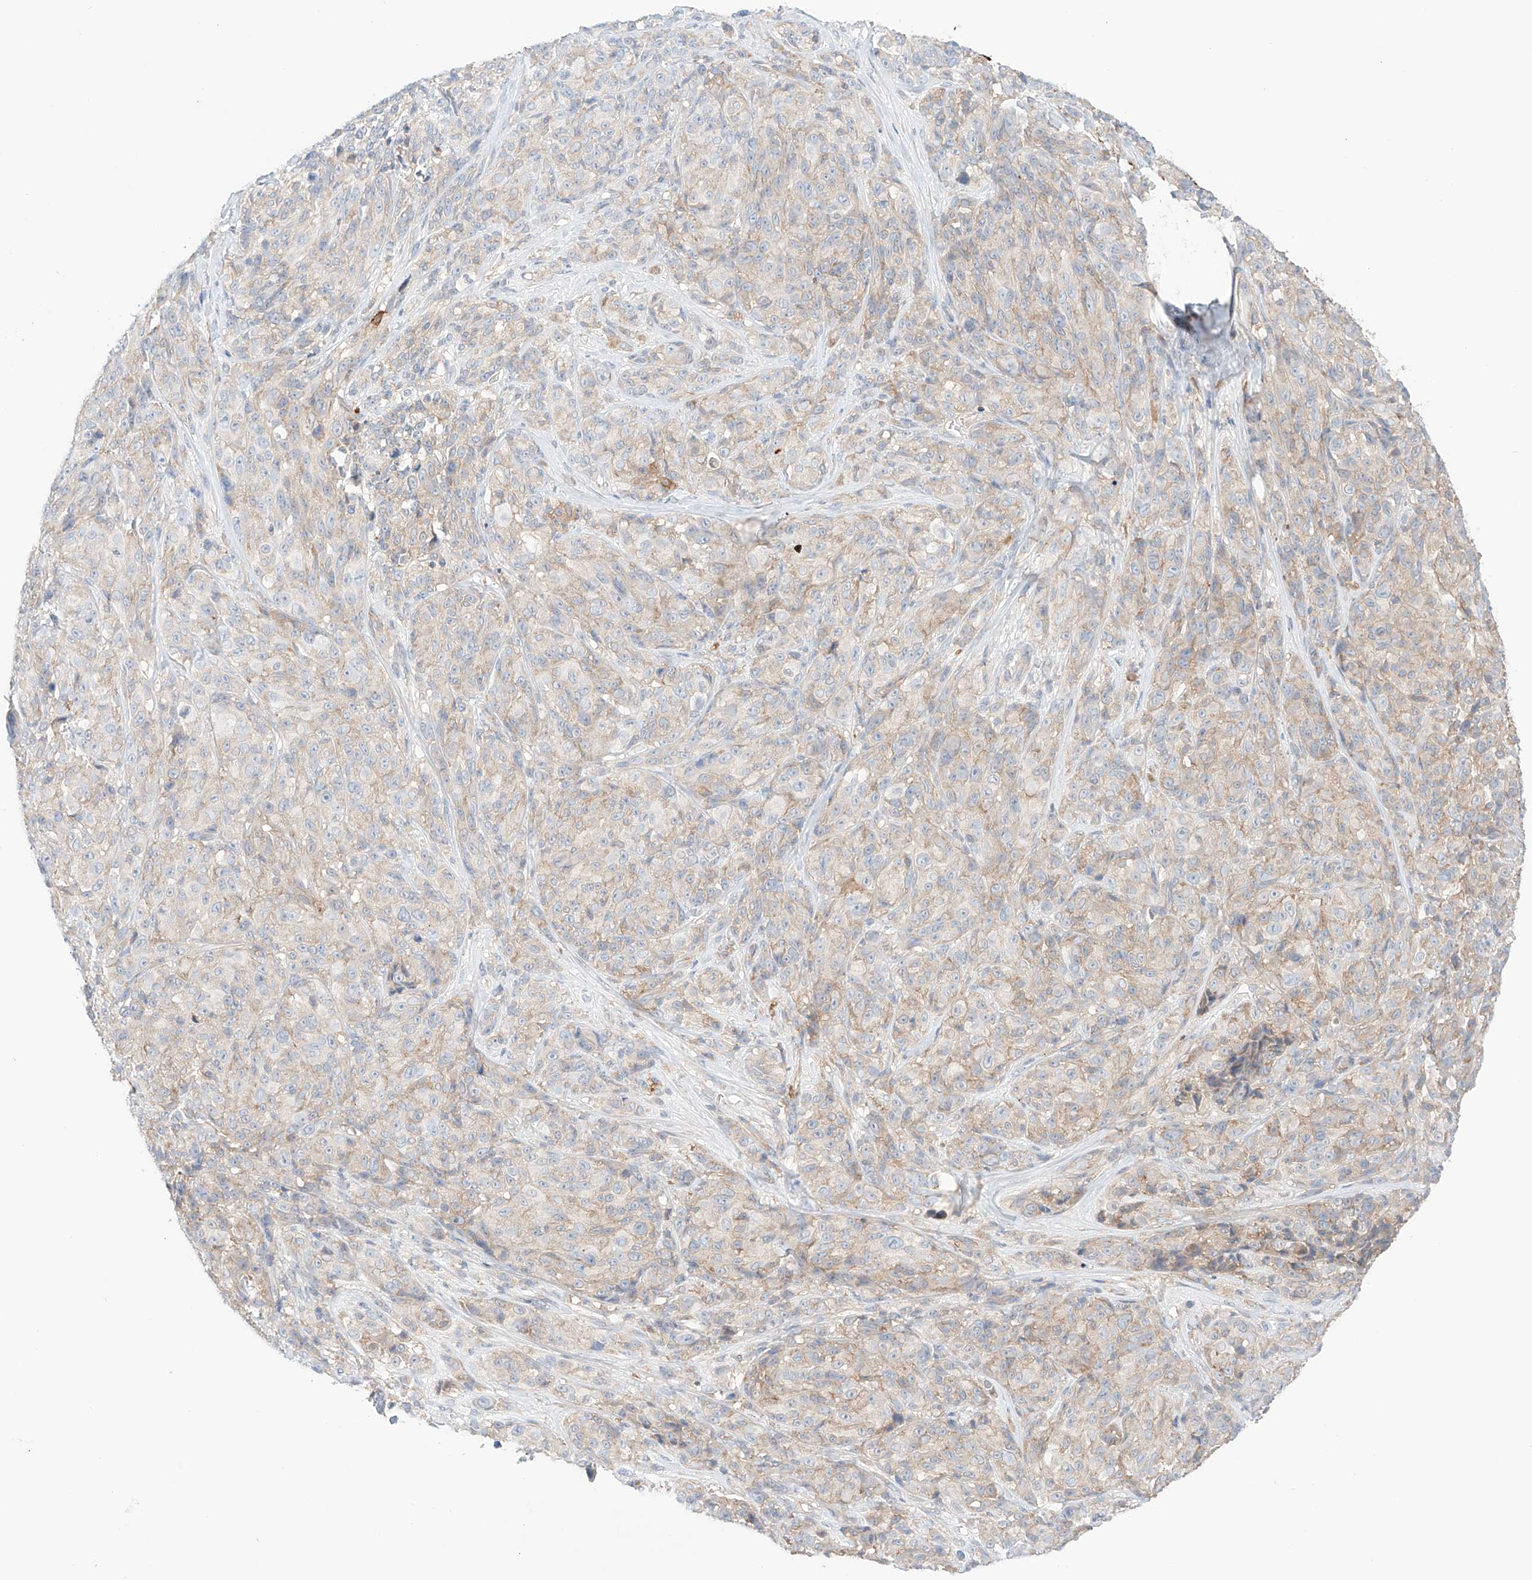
{"staining": {"intensity": "weak", "quantity": "<25%", "location": "cytoplasmic/membranous"}, "tissue": "melanoma", "cell_type": "Tumor cells", "image_type": "cancer", "snomed": [{"axis": "morphology", "description": "Malignant melanoma, NOS"}, {"axis": "topography", "description": "Skin"}], "caption": "Immunohistochemical staining of melanoma exhibits no significant staining in tumor cells.", "gene": "PGGT1B", "patient": {"sex": "male", "age": 73}}